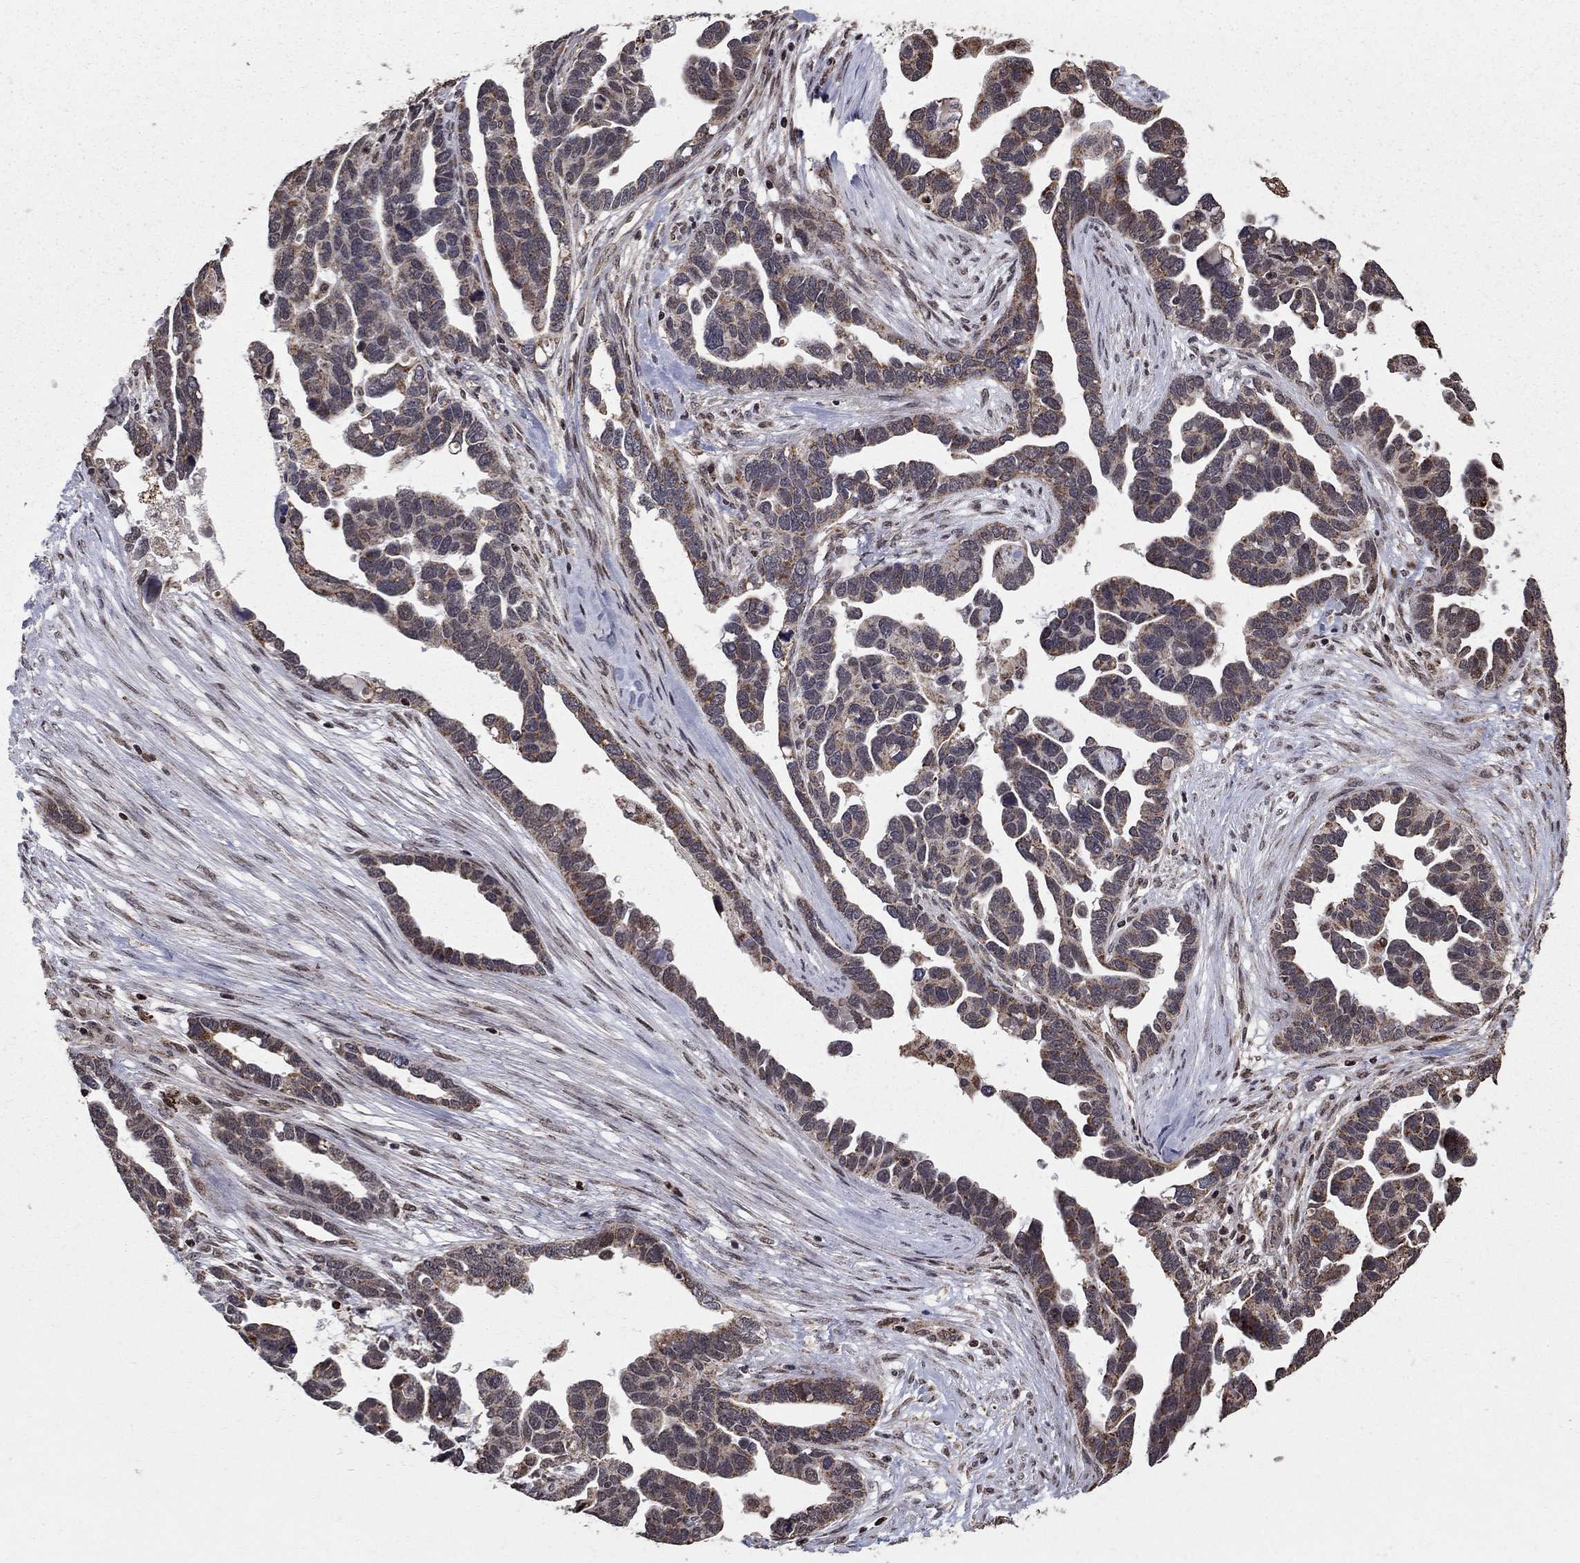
{"staining": {"intensity": "weak", "quantity": "25%-75%", "location": "cytoplasmic/membranous"}, "tissue": "ovarian cancer", "cell_type": "Tumor cells", "image_type": "cancer", "snomed": [{"axis": "morphology", "description": "Cystadenocarcinoma, serous, NOS"}, {"axis": "topography", "description": "Ovary"}], "caption": "Tumor cells display low levels of weak cytoplasmic/membranous positivity in about 25%-75% of cells in human ovarian cancer. (Stains: DAB (3,3'-diaminobenzidine) in brown, nuclei in blue, Microscopy: brightfield microscopy at high magnification).", "gene": "ACOT13", "patient": {"sex": "female", "age": 54}}